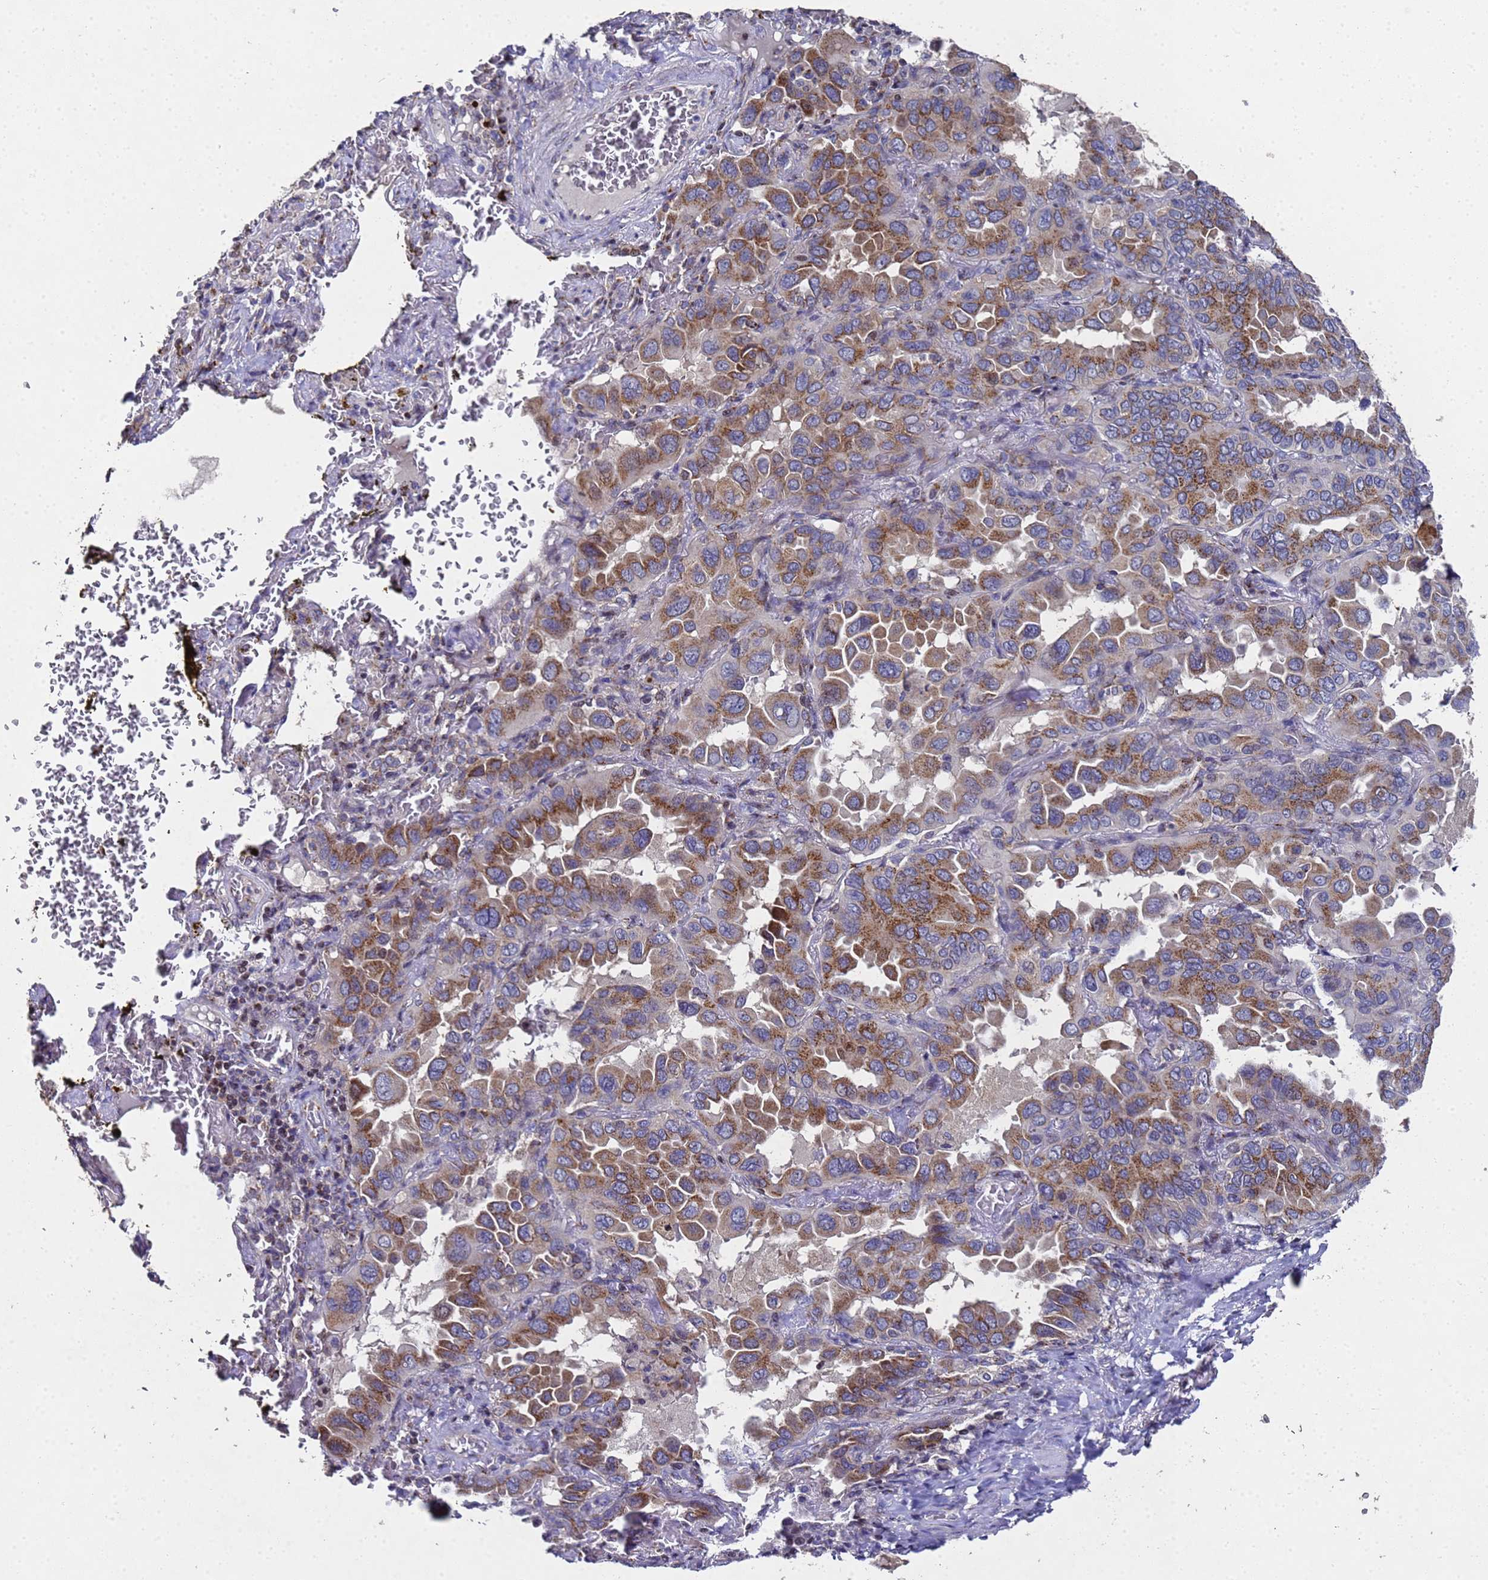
{"staining": {"intensity": "moderate", "quantity": ">75%", "location": "cytoplasmic/membranous"}, "tissue": "lung cancer", "cell_type": "Tumor cells", "image_type": "cancer", "snomed": [{"axis": "morphology", "description": "Adenocarcinoma, NOS"}, {"axis": "topography", "description": "Lung"}], "caption": "Tumor cells demonstrate medium levels of moderate cytoplasmic/membranous positivity in approximately >75% of cells in human adenocarcinoma (lung). (Brightfield microscopy of DAB IHC at high magnification).", "gene": "NSUN6", "patient": {"sex": "male", "age": 64}}